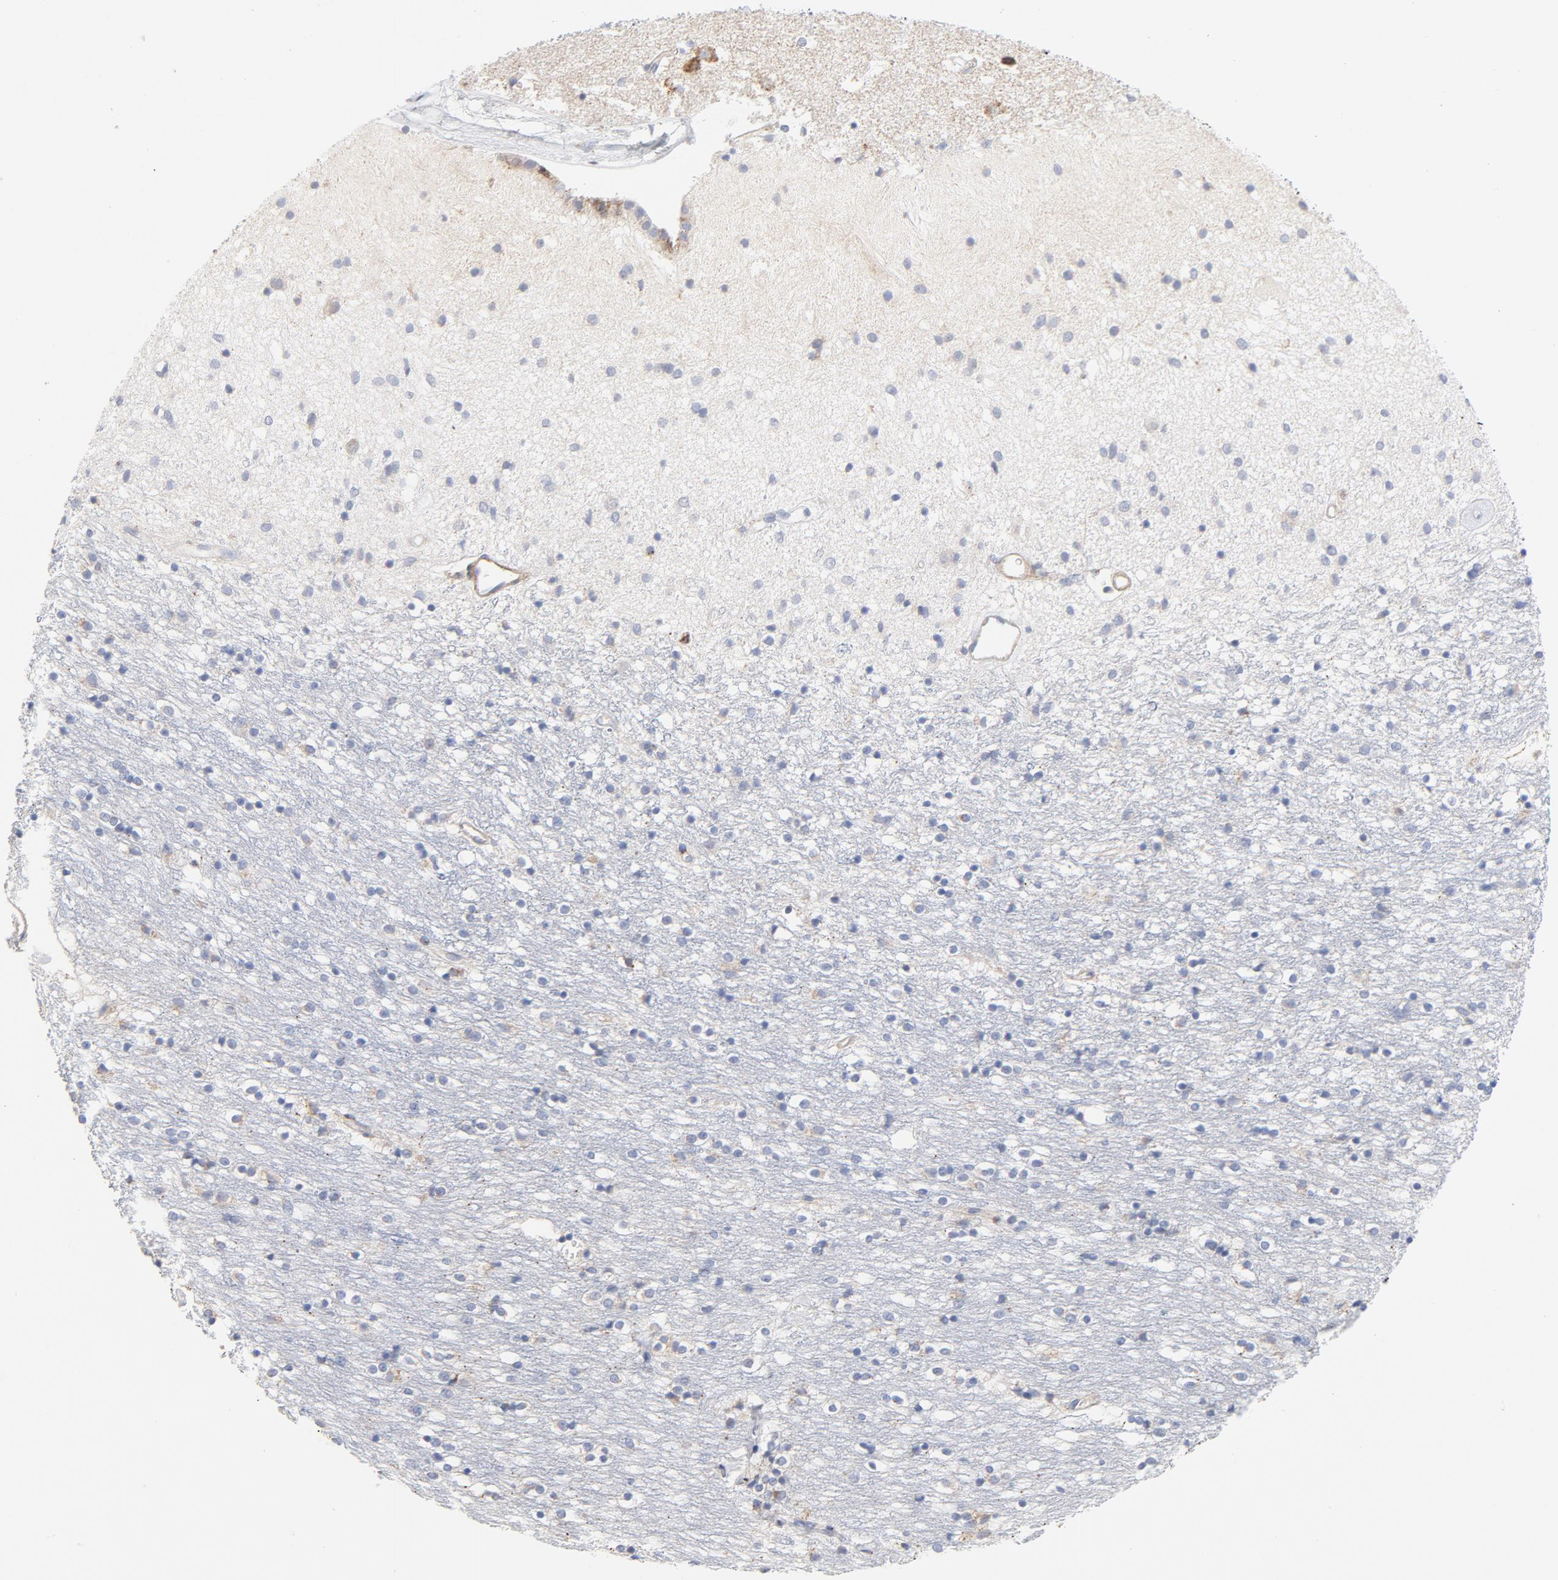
{"staining": {"intensity": "negative", "quantity": "none", "location": "none"}, "tissue": "caudate", "cell_type": "Glial cells", "image_type": "normal", "snomed": [{"axis": "morphology", "description": "Normal tissue, NOS"}, {"axis": "topography", "description": "Lateral ventricle wall"}], "caption": "Caudate was stained to show a protein in brown. There is no significant expression in glial cells.", "gene": "RAPGEF3", "patient": {"sex": "female", "age": 54}}